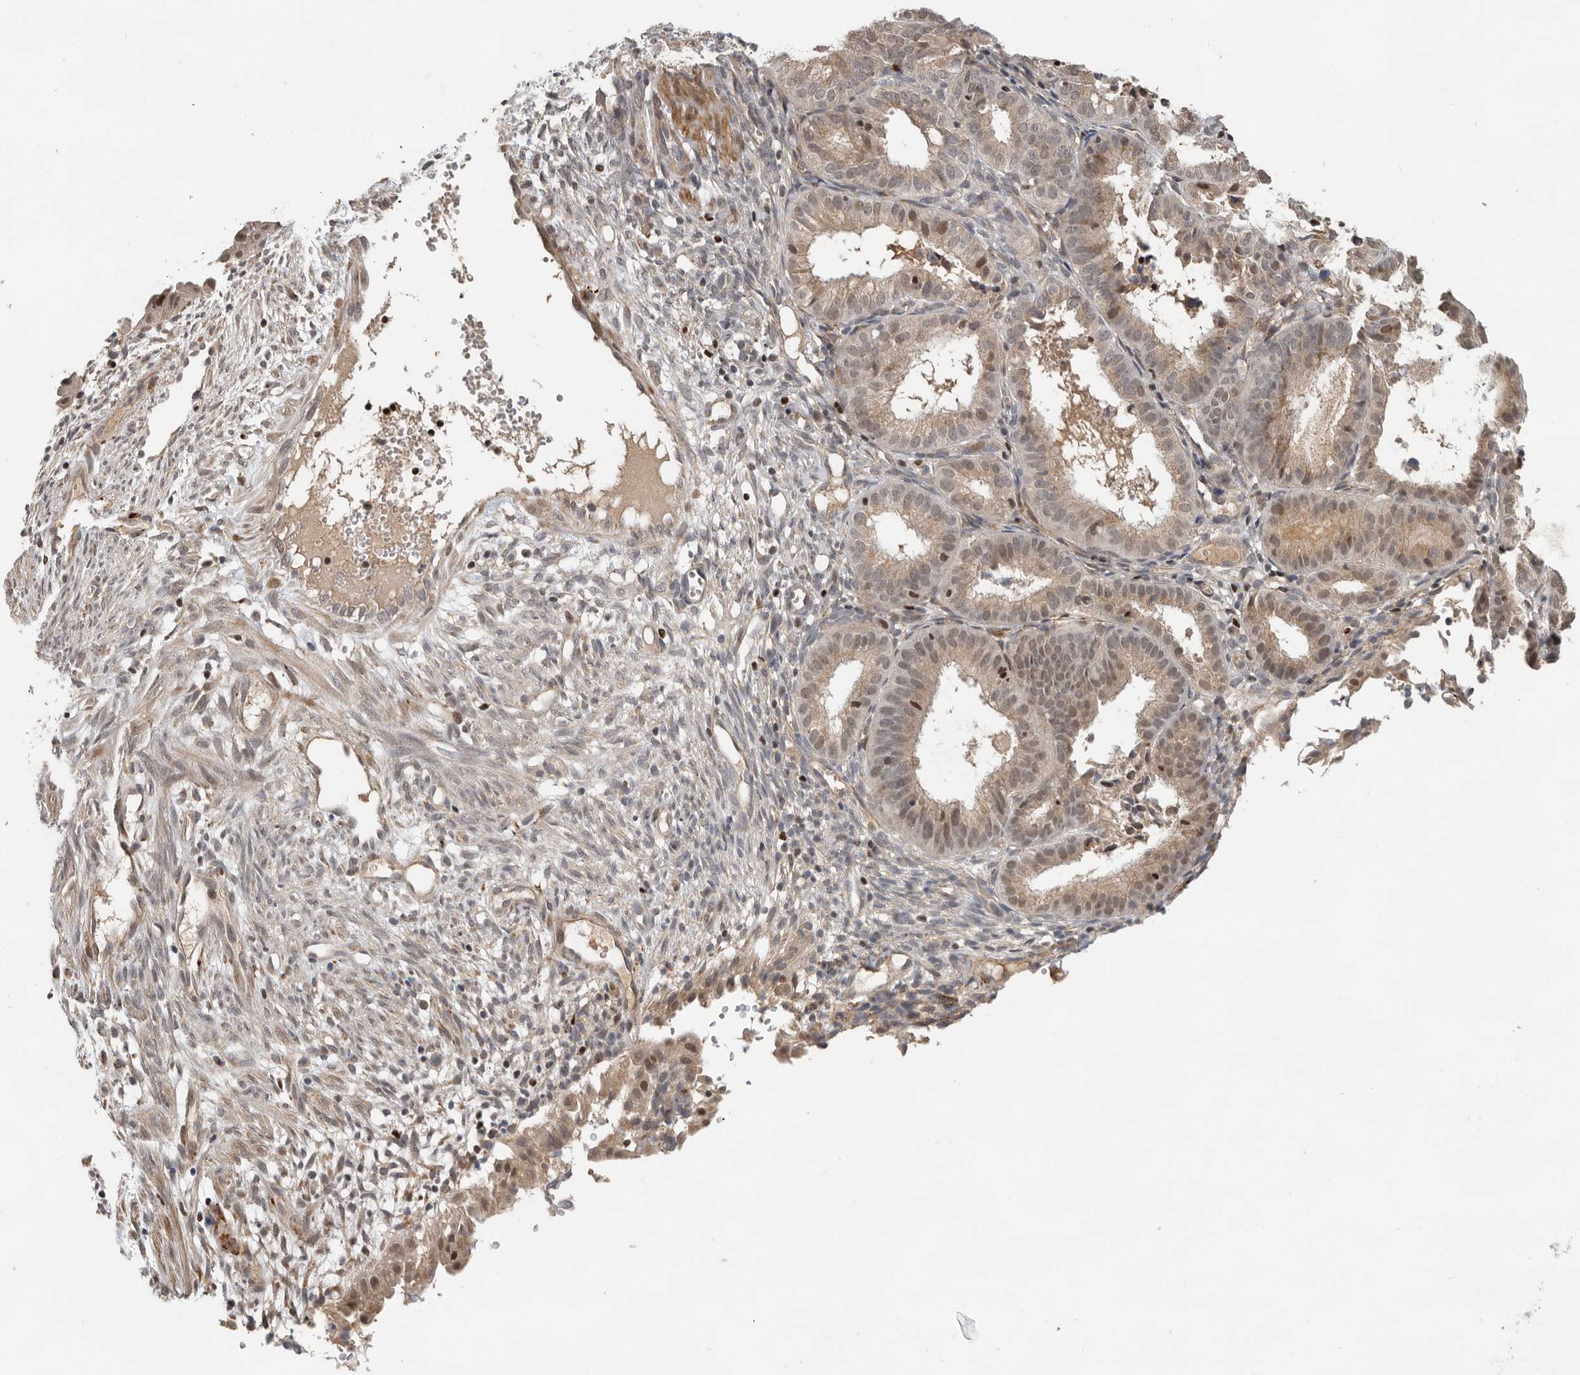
{"staining": {"intensity": "weak", "quantity": ">75%", "location": "nuclear"}, "tissue": "endometrial cancer", "cell_type": "Tumor cells", "image_type": "cancer", "snomed": [{"axis": "morphology", "description": "Adenocarcinoma, NOS"}, {"axis": "topography", "description": "Endometrium"}], "caption": "IHC of human endometrial cancer (adenocarcinoma) reveals low levels of weak nuclear expression in about >75% of tumor cells.", "gene": "HENMT1", "patient": {"sex": "female", "age": 51}}